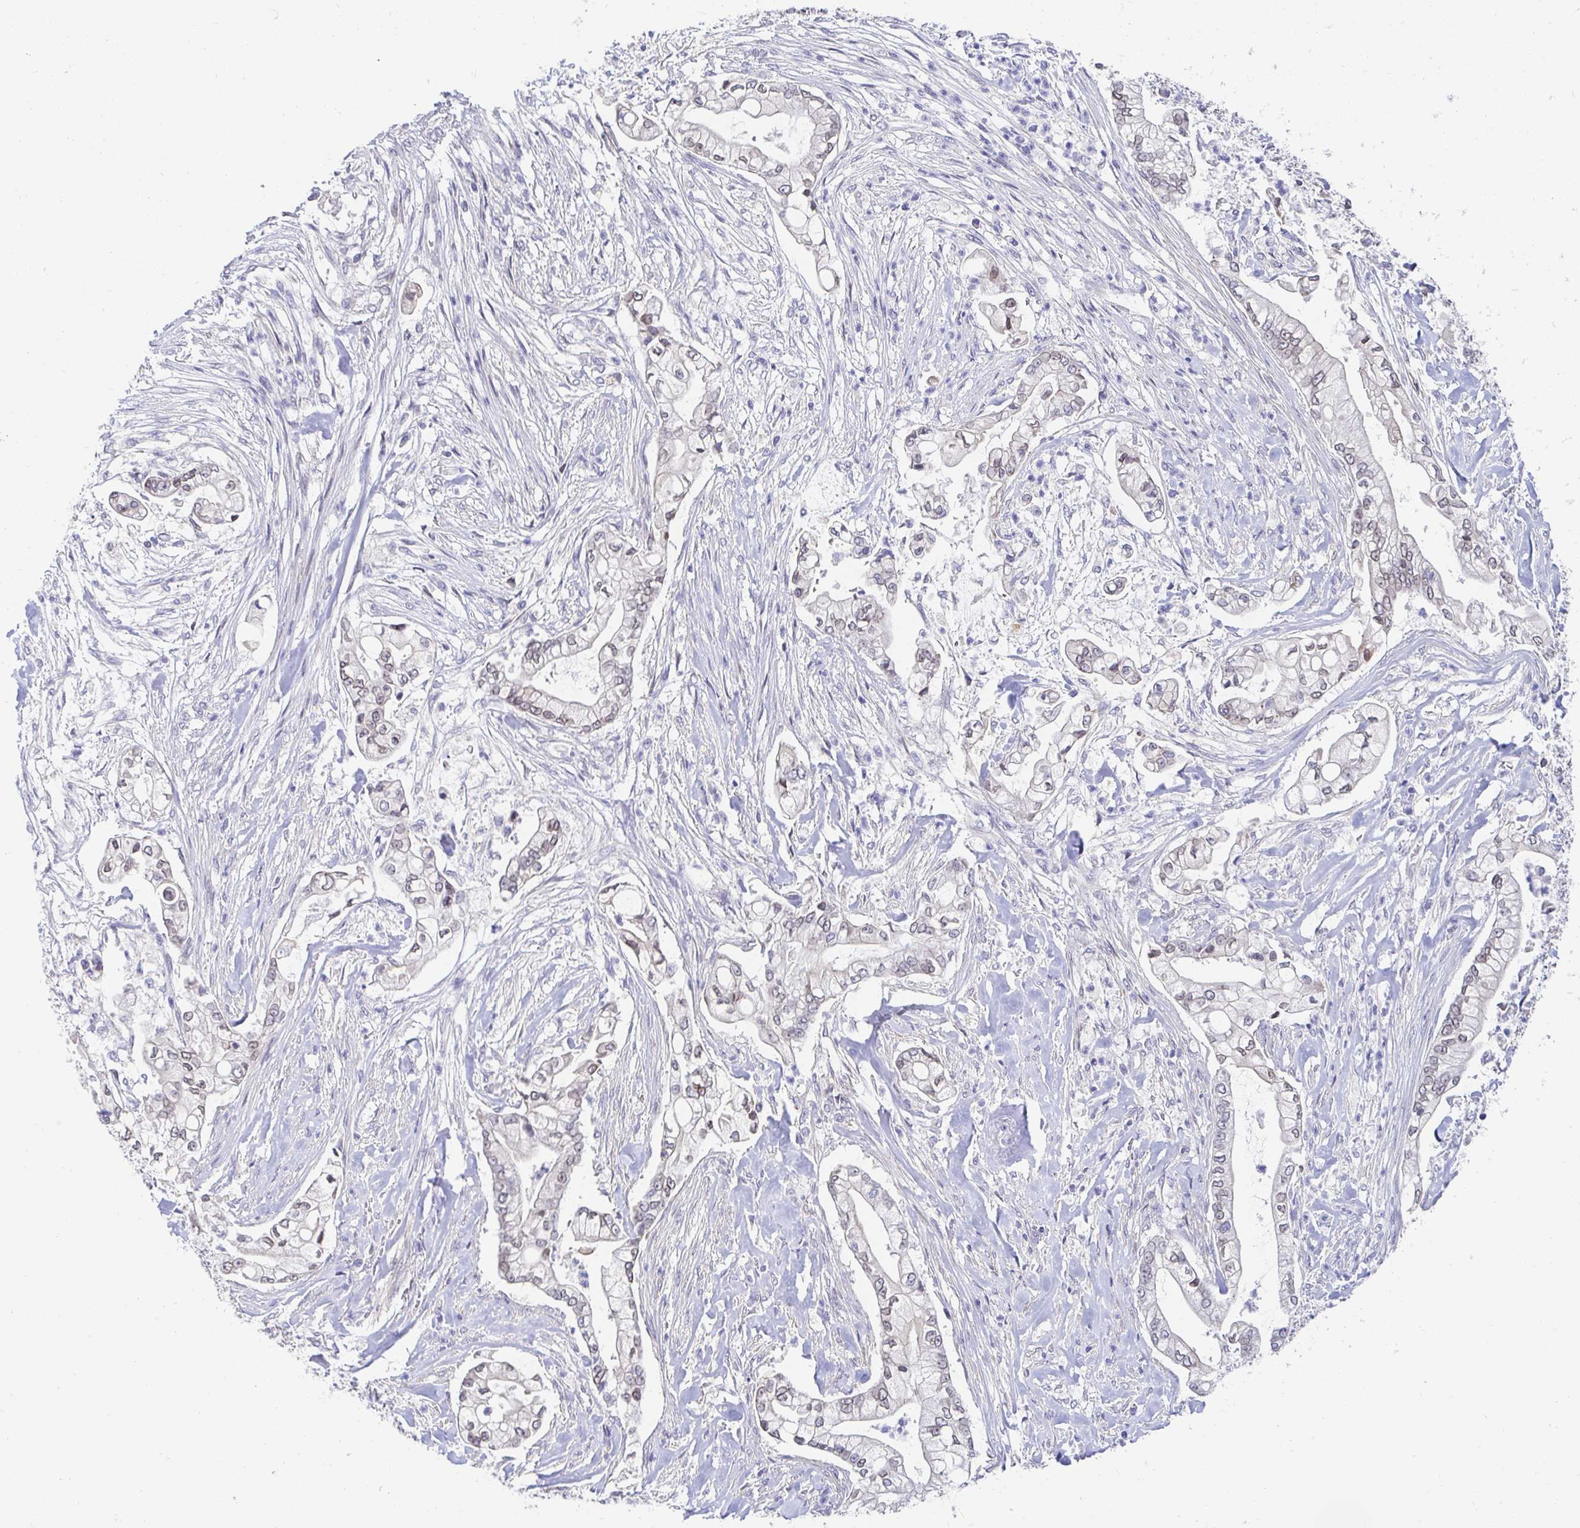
{"staining": {"intensity": "negative", "quantity": "none", "location": "none"}, "tissue": "pancreatic cancer", "cell_type": "Tumor cells", "image_type": "cancer", "snomed": [{"axis": "morphology", "description": "Adenocarcinoma, NOS"}, {"axis": "topography", "description": "Pancreas"}], "caption": "Photomicrograph shows no protein staining in tumor cells of pancreatic cancer (adenocarcinoma) tissue.", "gene": "AKAP14", "patient": {"sex": "female", "age": 69}}